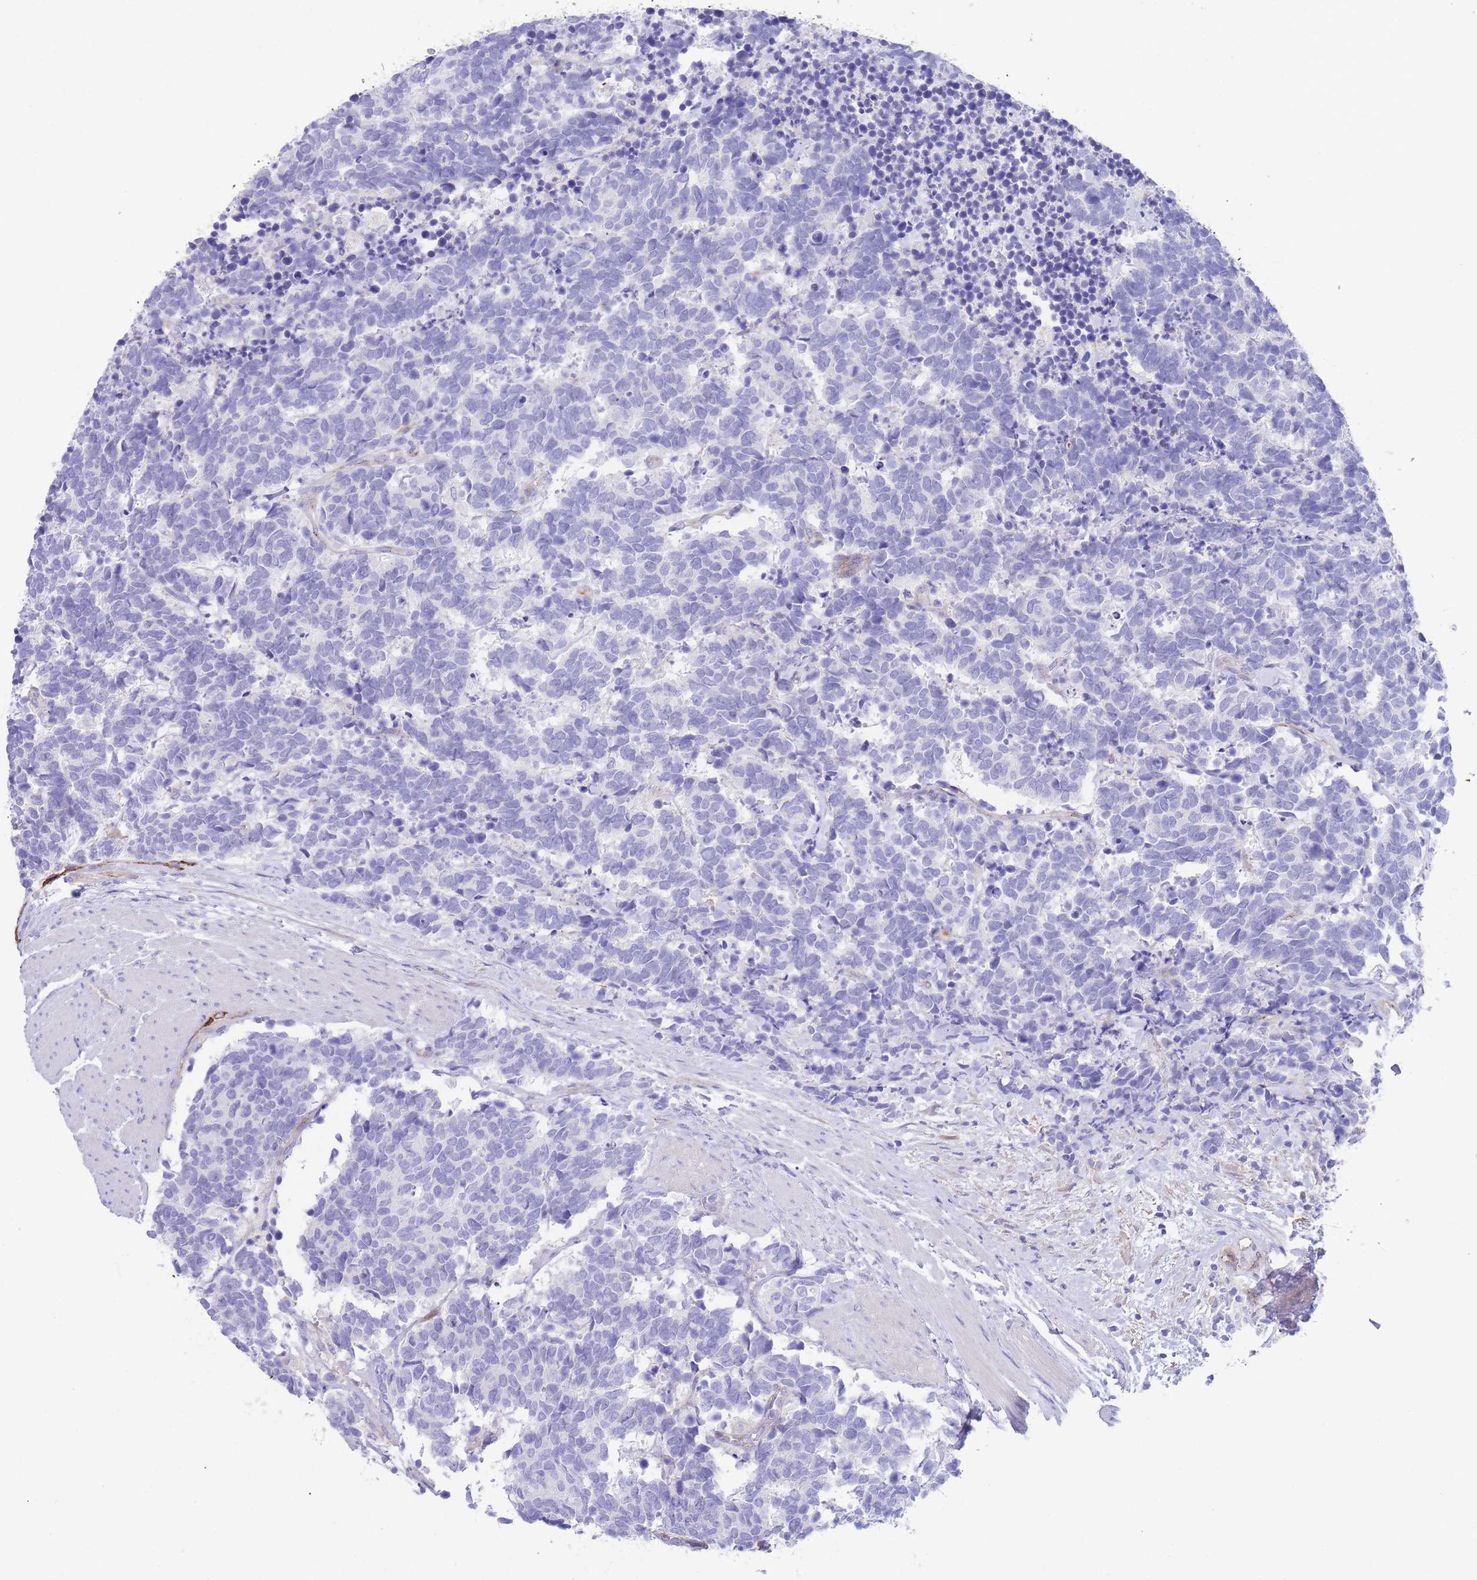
{"staining": {"intensity": "negative", "quantity": "none", "location": "none"}, "tissue": "carcinoid", "cell_type": "Tumor cells", "image_type": "cancer", "snomed": [{"axis": "morphology", "description": "Carcinoma, NOS"}, {"axis": "morphology", "description": "Carcinoid, malignant, NOS"}, {"axis": "topography", "description": "Prostate"}], "caption": "A high-resolution photomicrograph shows IHC staining of carcinoid, which shows no significant positivity in tumor cells.", "gene": "DET1", "patient": {"sex": "male", "age": 57}}